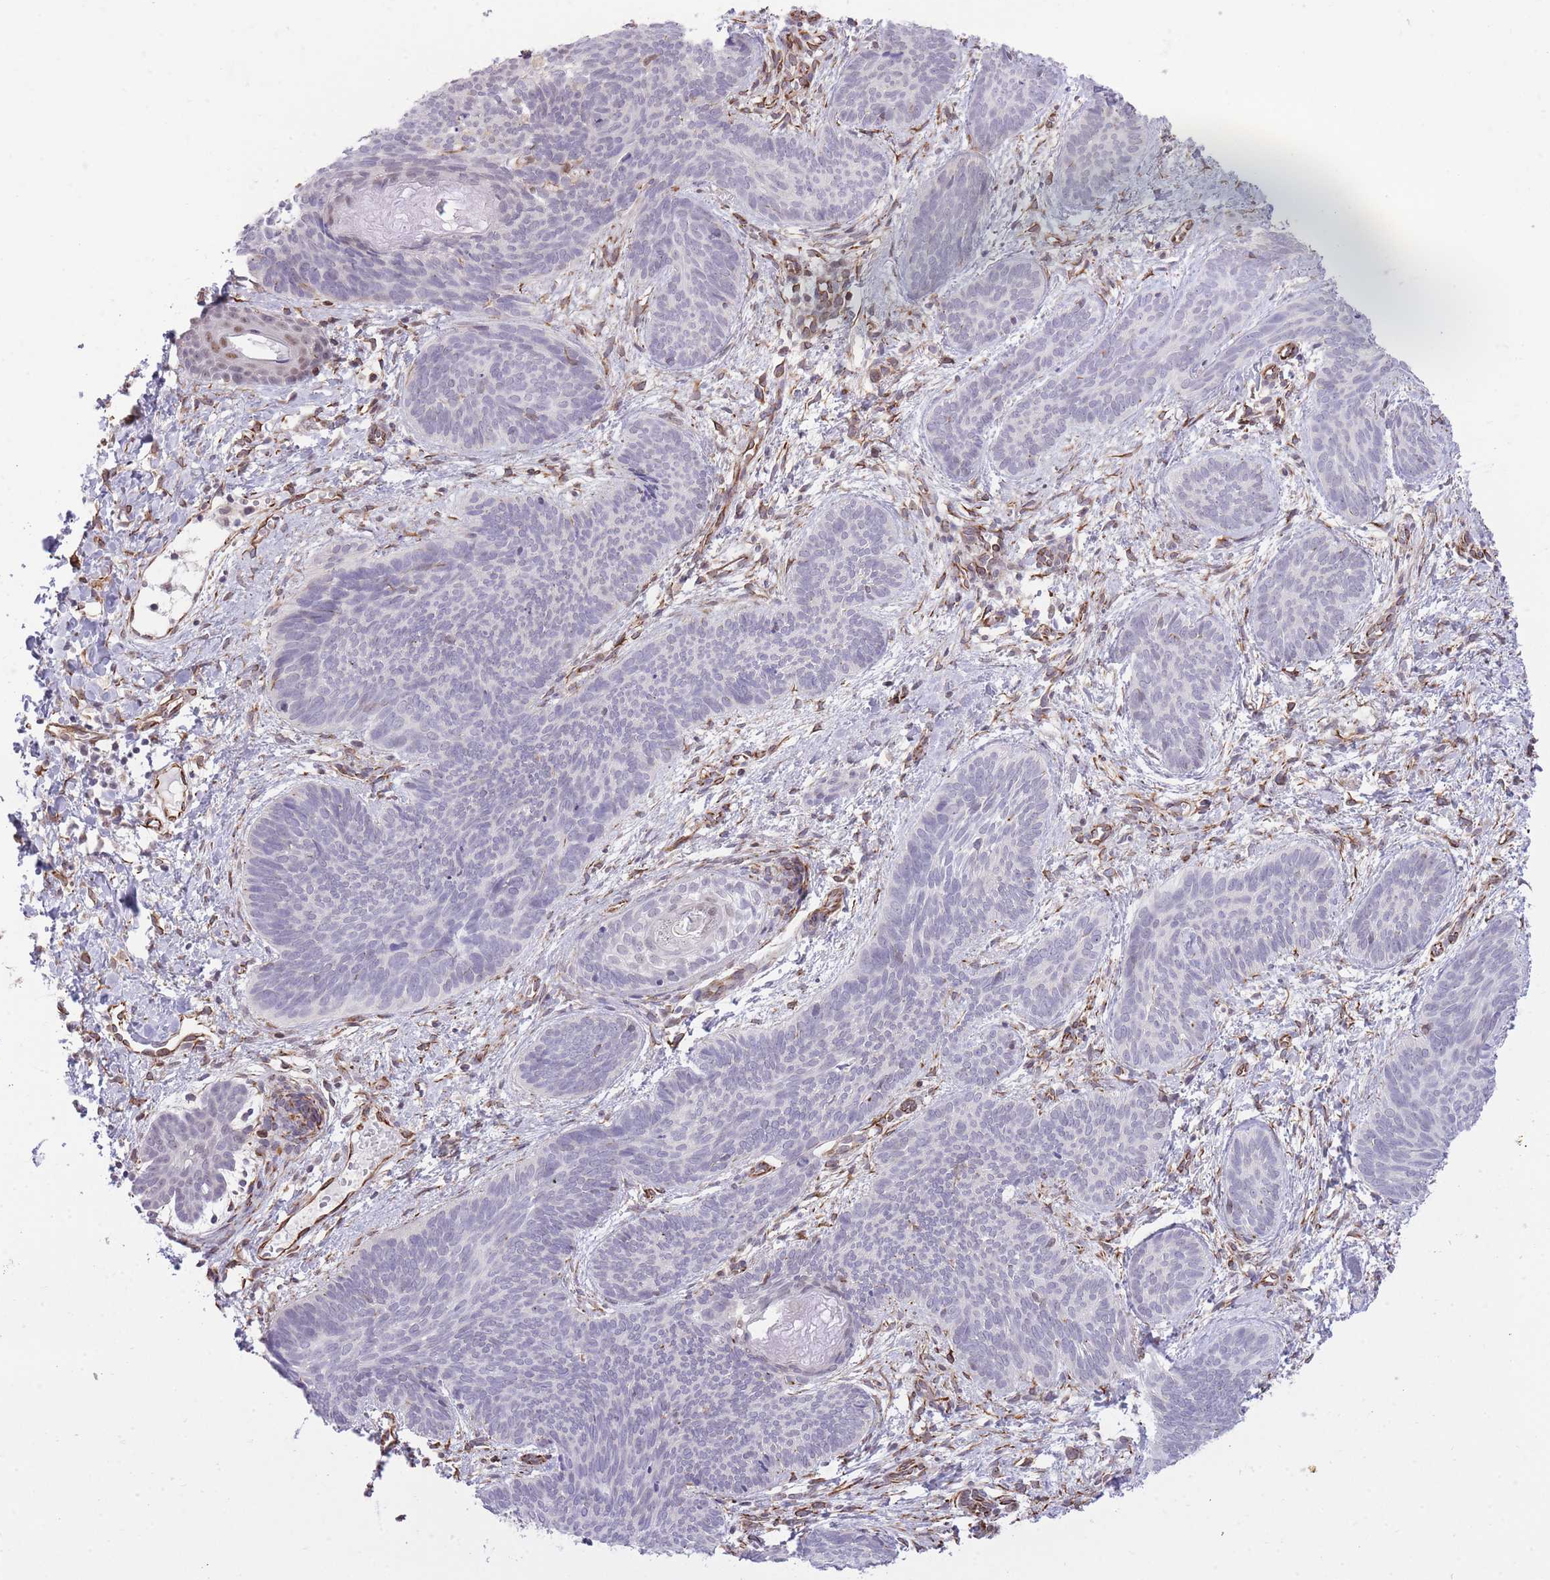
{"staining": {"intensity": "negative", "quantity": "none", "location": "none"}, "tissue": "skin cancer", "cell_type": "Tumor cells", "image_type": "cancer", "snomed": [{"axis": "morphology", "description": "Basal cell carcinoma"}, {"axis": "topography", "description": "Skin"}], "caption": "A high-resolution histopathology image shows immunohistochemistry (IHC) staining of skin cancer (basal cell carcinoma), which exhibits no significant expression in tumor cells. (Immunohistochemistry (ihc), brightfield microscopy, high magnification).", "gene": "ELL", "patient": {"sex": "female", "age": 81}}